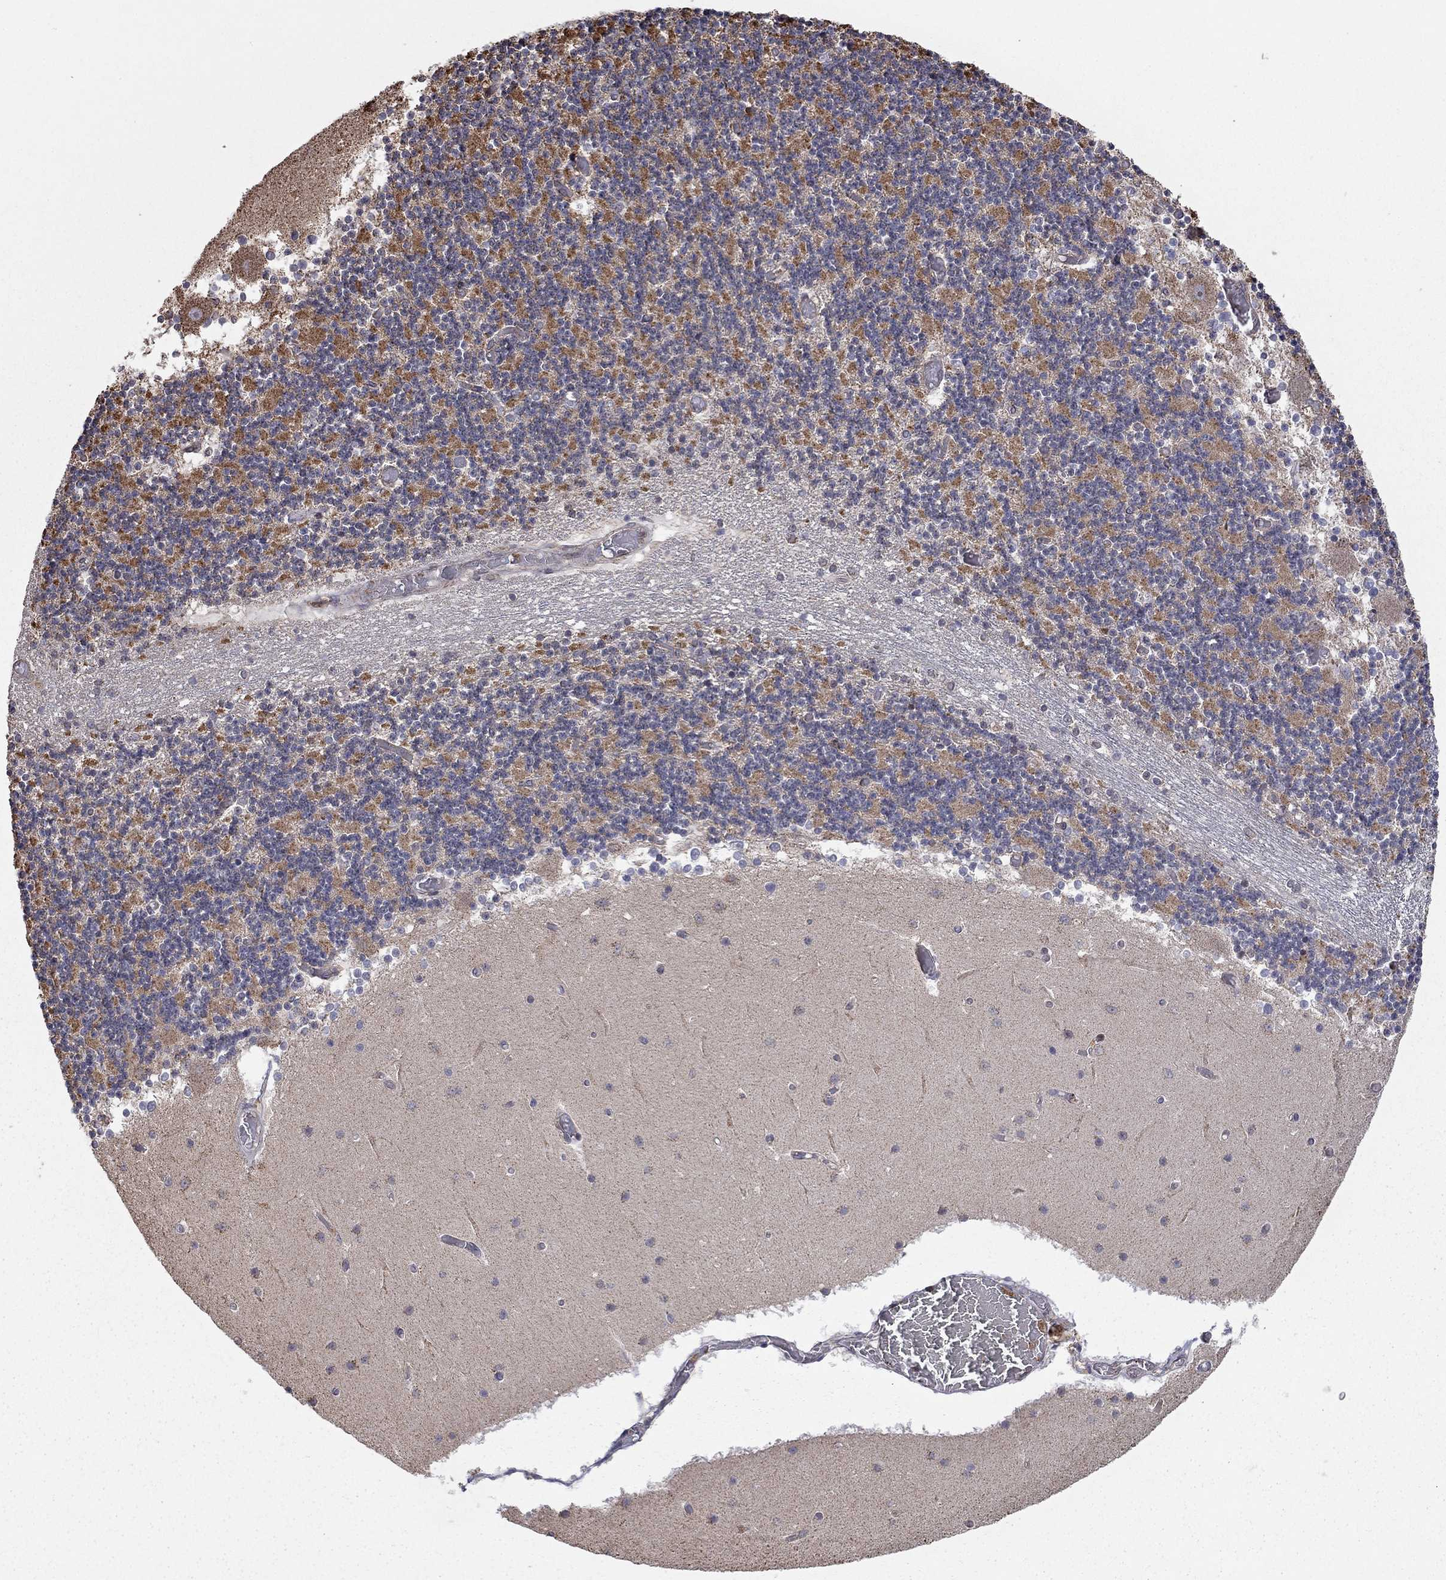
{"staining": {"intensity": "moderate", "quantity": "<25%", "location": "cytoplasmic/membranous"}, "tissue": "cerebellum", "cell_type": "Cells in granular layer", "image_type": "normal", "snomed": [{"axis": "morphology", "description": "Normal tissue, NOS"}, {"axis": "topography", "description": "Cerebellum"}], "caption": "The photomicrograph displays a brown stain indicating the presence of a protein in the cytoplasmic/membranous of cells in granular layer in cerebellum. The staining was performed using DAB, with brown indicating positive protein expression. Nuclei are stained blue with hematoxylin.", "gene": "TDP1", "patient": {"sex": "female", "age": 28}}